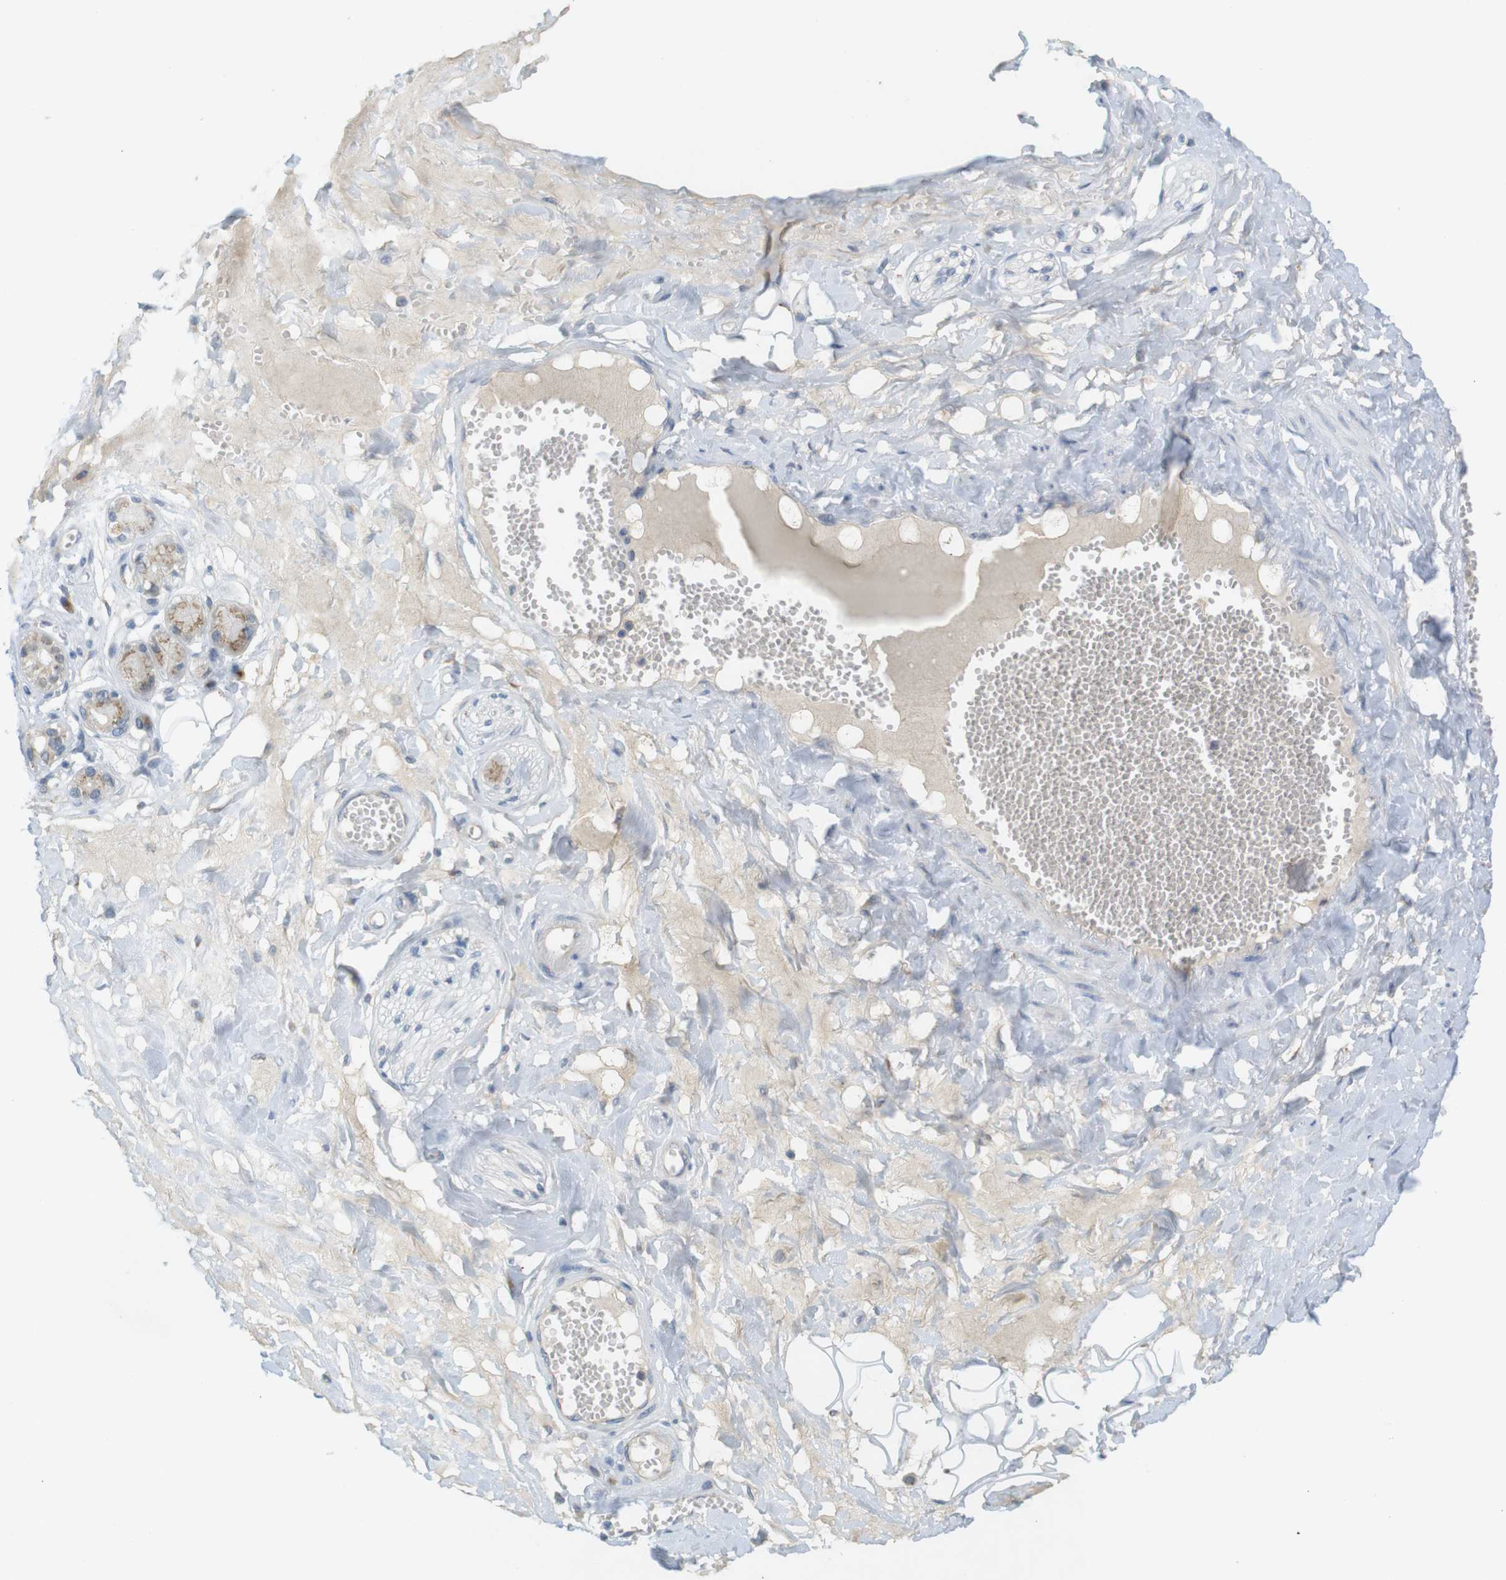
{"staining": {"intensity": "negative", "quantity": "none", "location": "none"}, "tissue": "adipose tissue", "cell_type": "Adipocytes", "image_type": "normal", "snomed": [{"axis": "morphology", "description": "Normal tissue, NOS"}, {"axis": "morphology", "description": "Inflammation, NOS"}, {"axis": "topography", "description": "Salivary gland"}, {"axis": "topography", "description": "Peripheral nerve tissue"}], "caption": "This is an immunohistochemistry image of benign adipose tissue. There is no staining in adipocytes.", "gene": "YIPF3", "patient": {"sex": "female", "age": 75}}